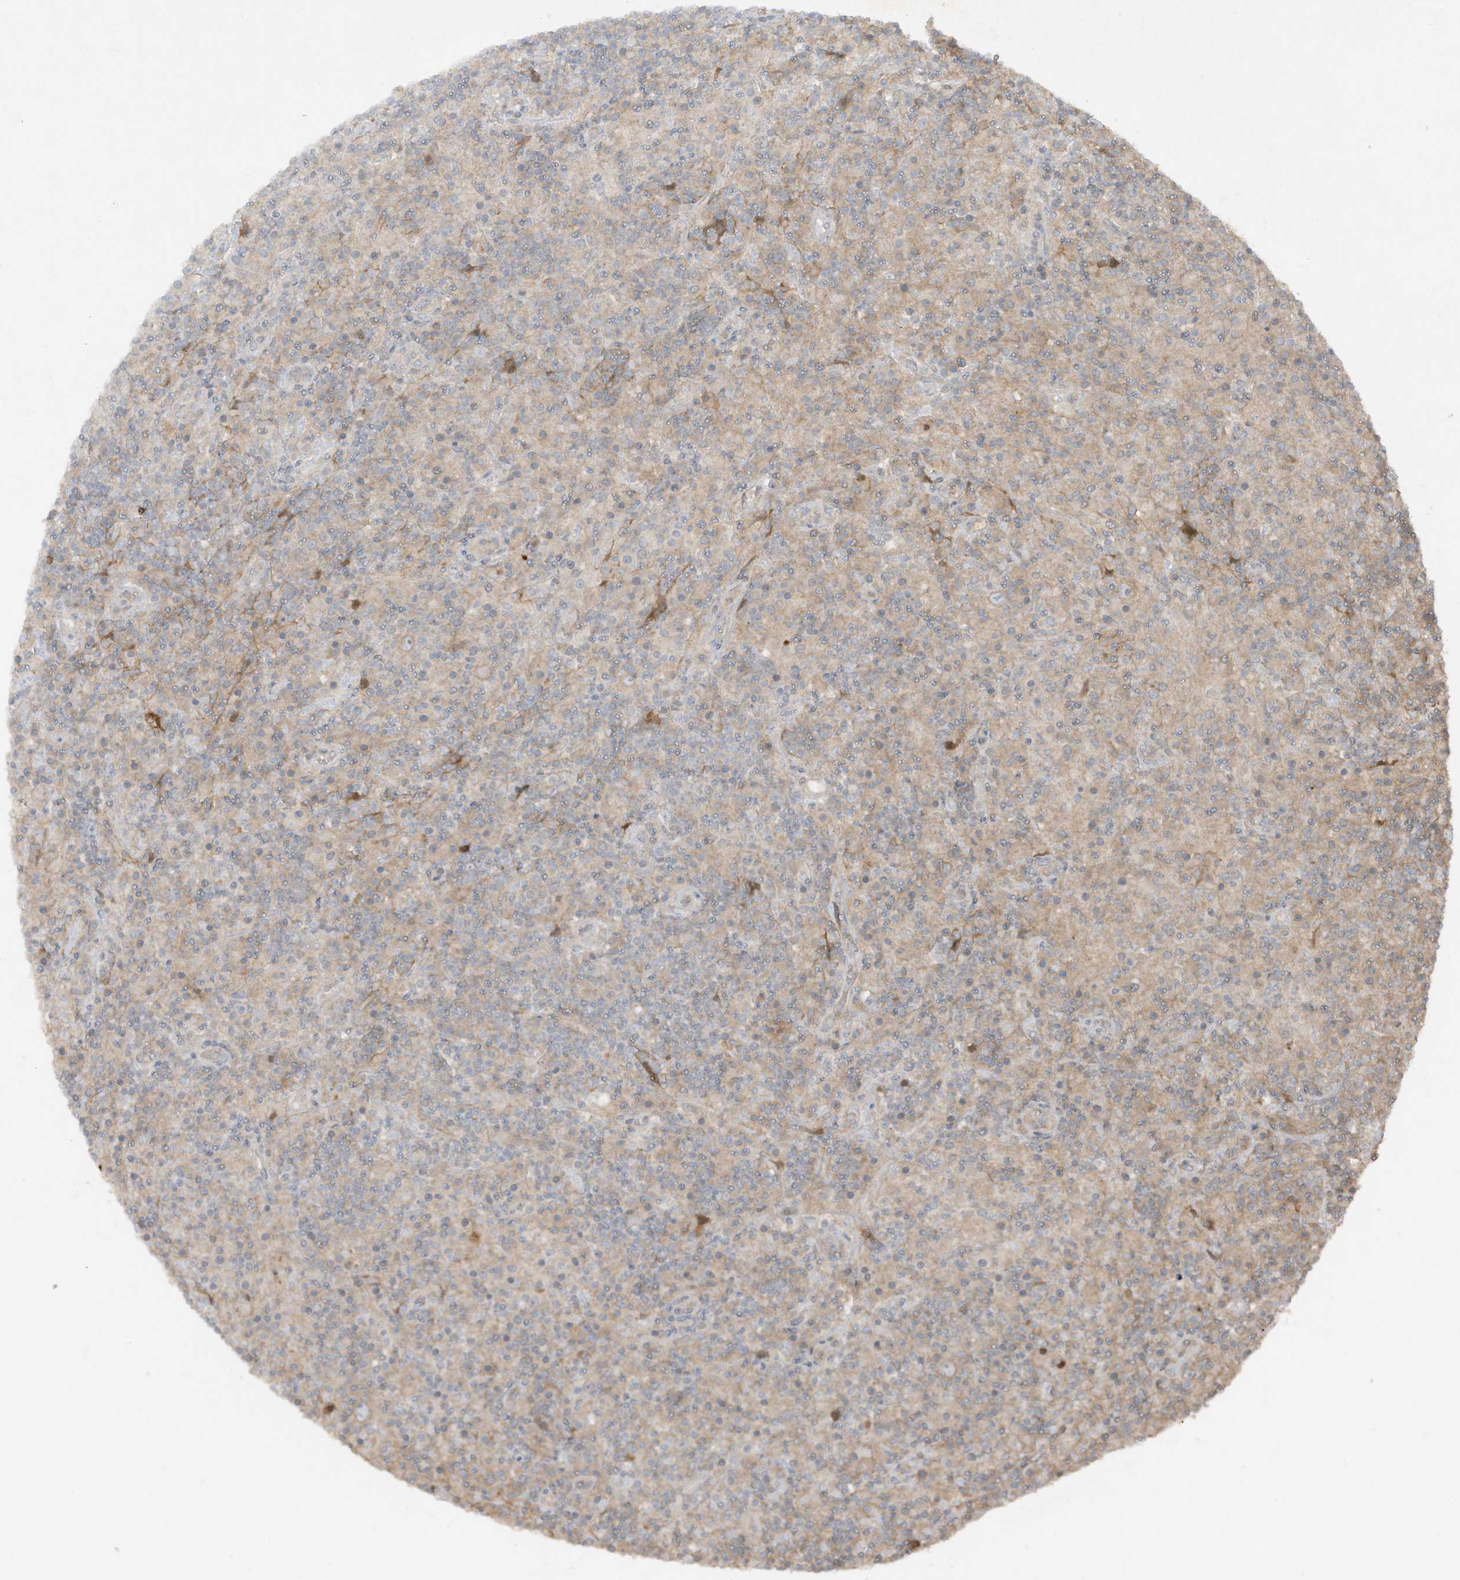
{"staining": {"intensity": "negative", "quantity": "none", "location": "none"}, "tissue": "lymphoma", "cell_type": "Tumor cells", "image_type": "cancer", "snomed": [{"axis": "morphology", "description": "Hodgkin's disease, NOS"}, {"axis": "topography", "description": "Lymph node"}], "caption": "The immunohistochemistry (IHC) photomicrograph has no significant expression in tumor cells of Hodgkin's disease tissue.", "gene": "FETUB", "patient": {"sex": "male", "age": 70}}